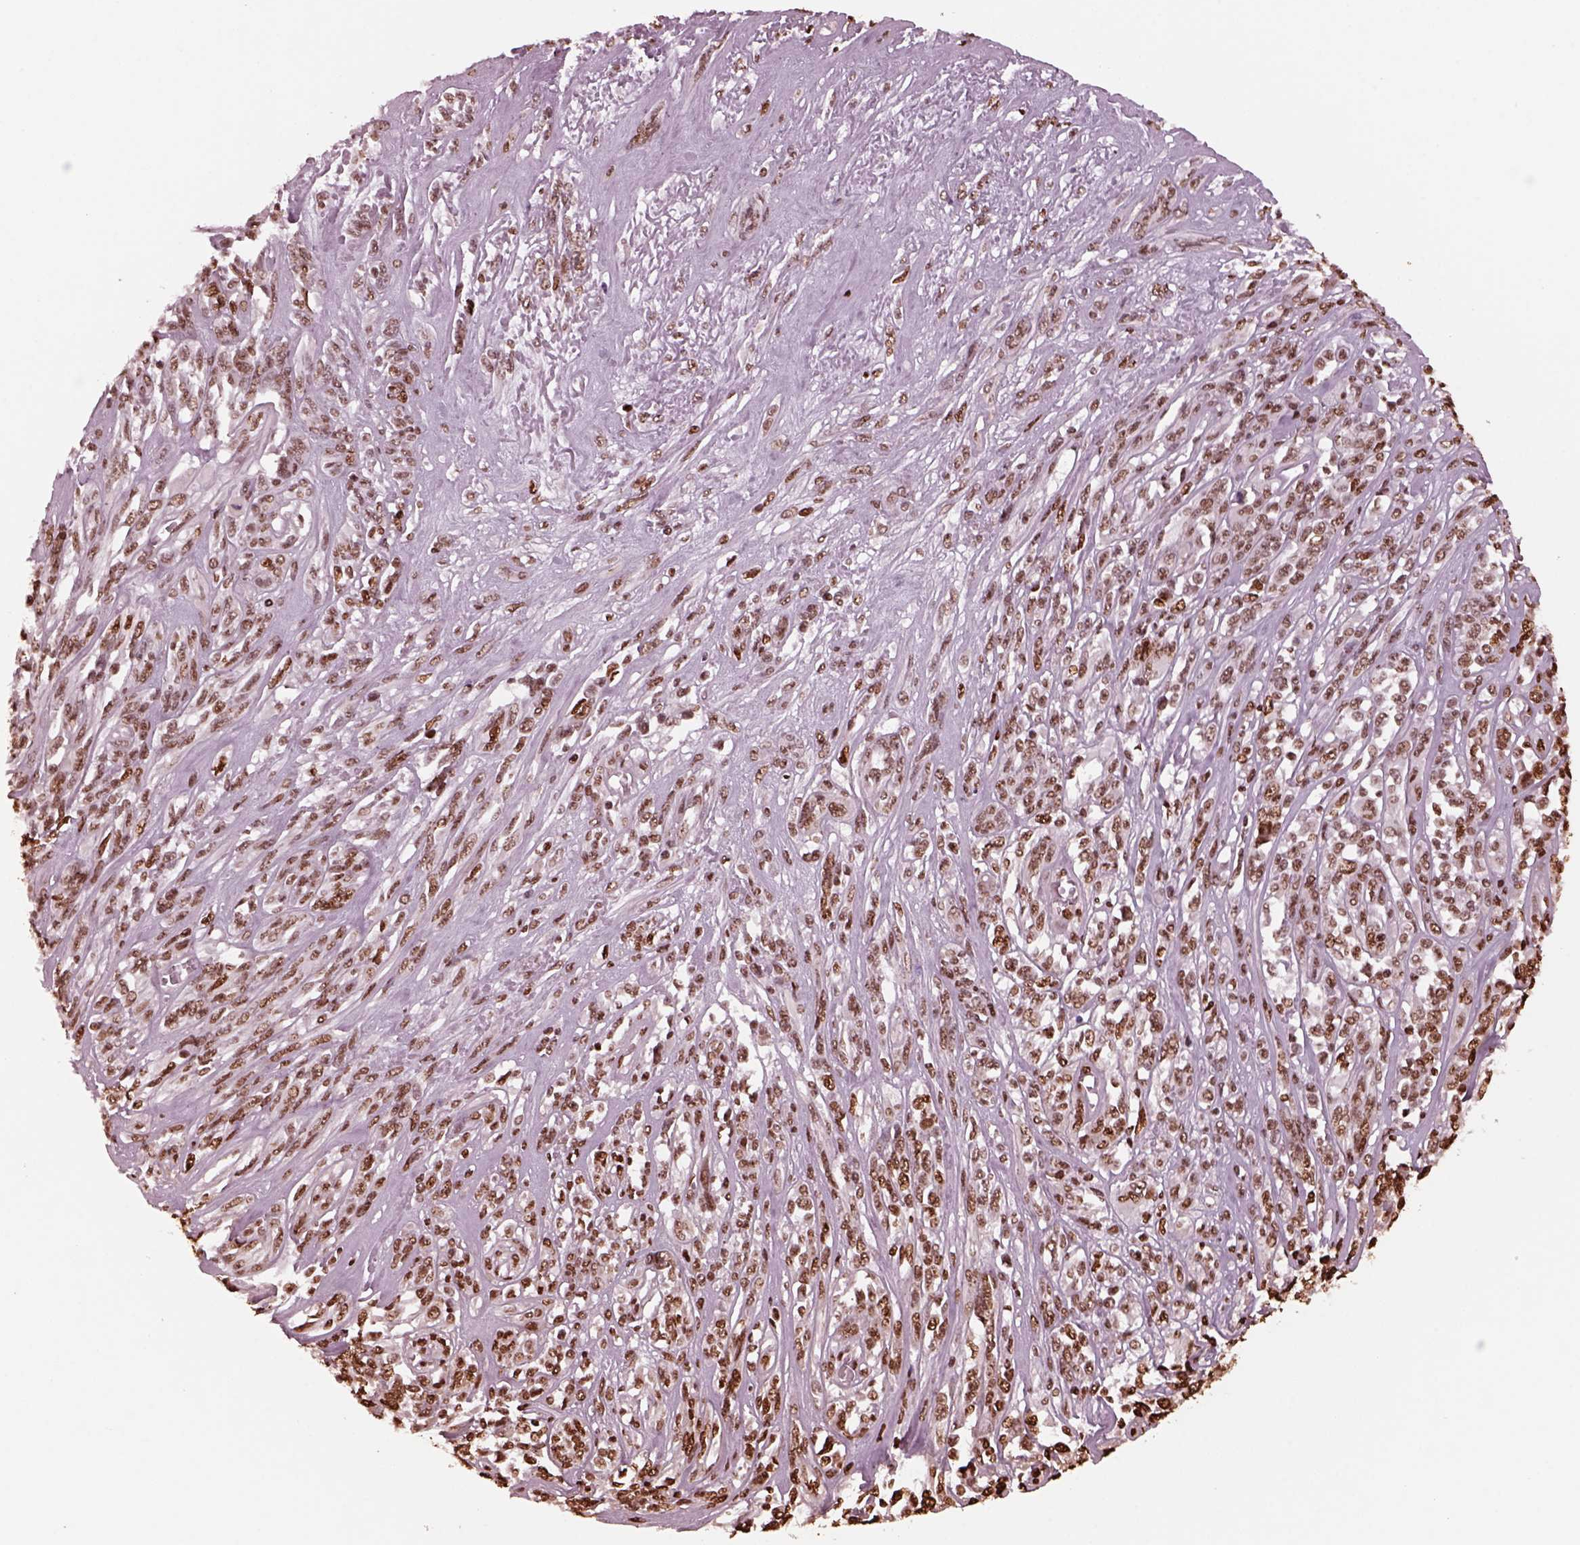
{"staining": {"intensity": "moderate", "quantity": ">75%", "location": "nuclear"}, "tissue": "melanoma", "cell_type": "Tumor cells", "image_type": "cancer", "snomed": [{"axis": "morphology", "description": "Malignant melanoma, NOS"}, {"axis": "topography", "description": "Skin"}], "caption": "IHC image of human malignant melanoma stained for a protein (brown), which shows medium levels of moderate nuclear expression in approximately >75% of tumor cells.", "gene": "NSD1", "patient": {"sex": "female", "age": 91}}